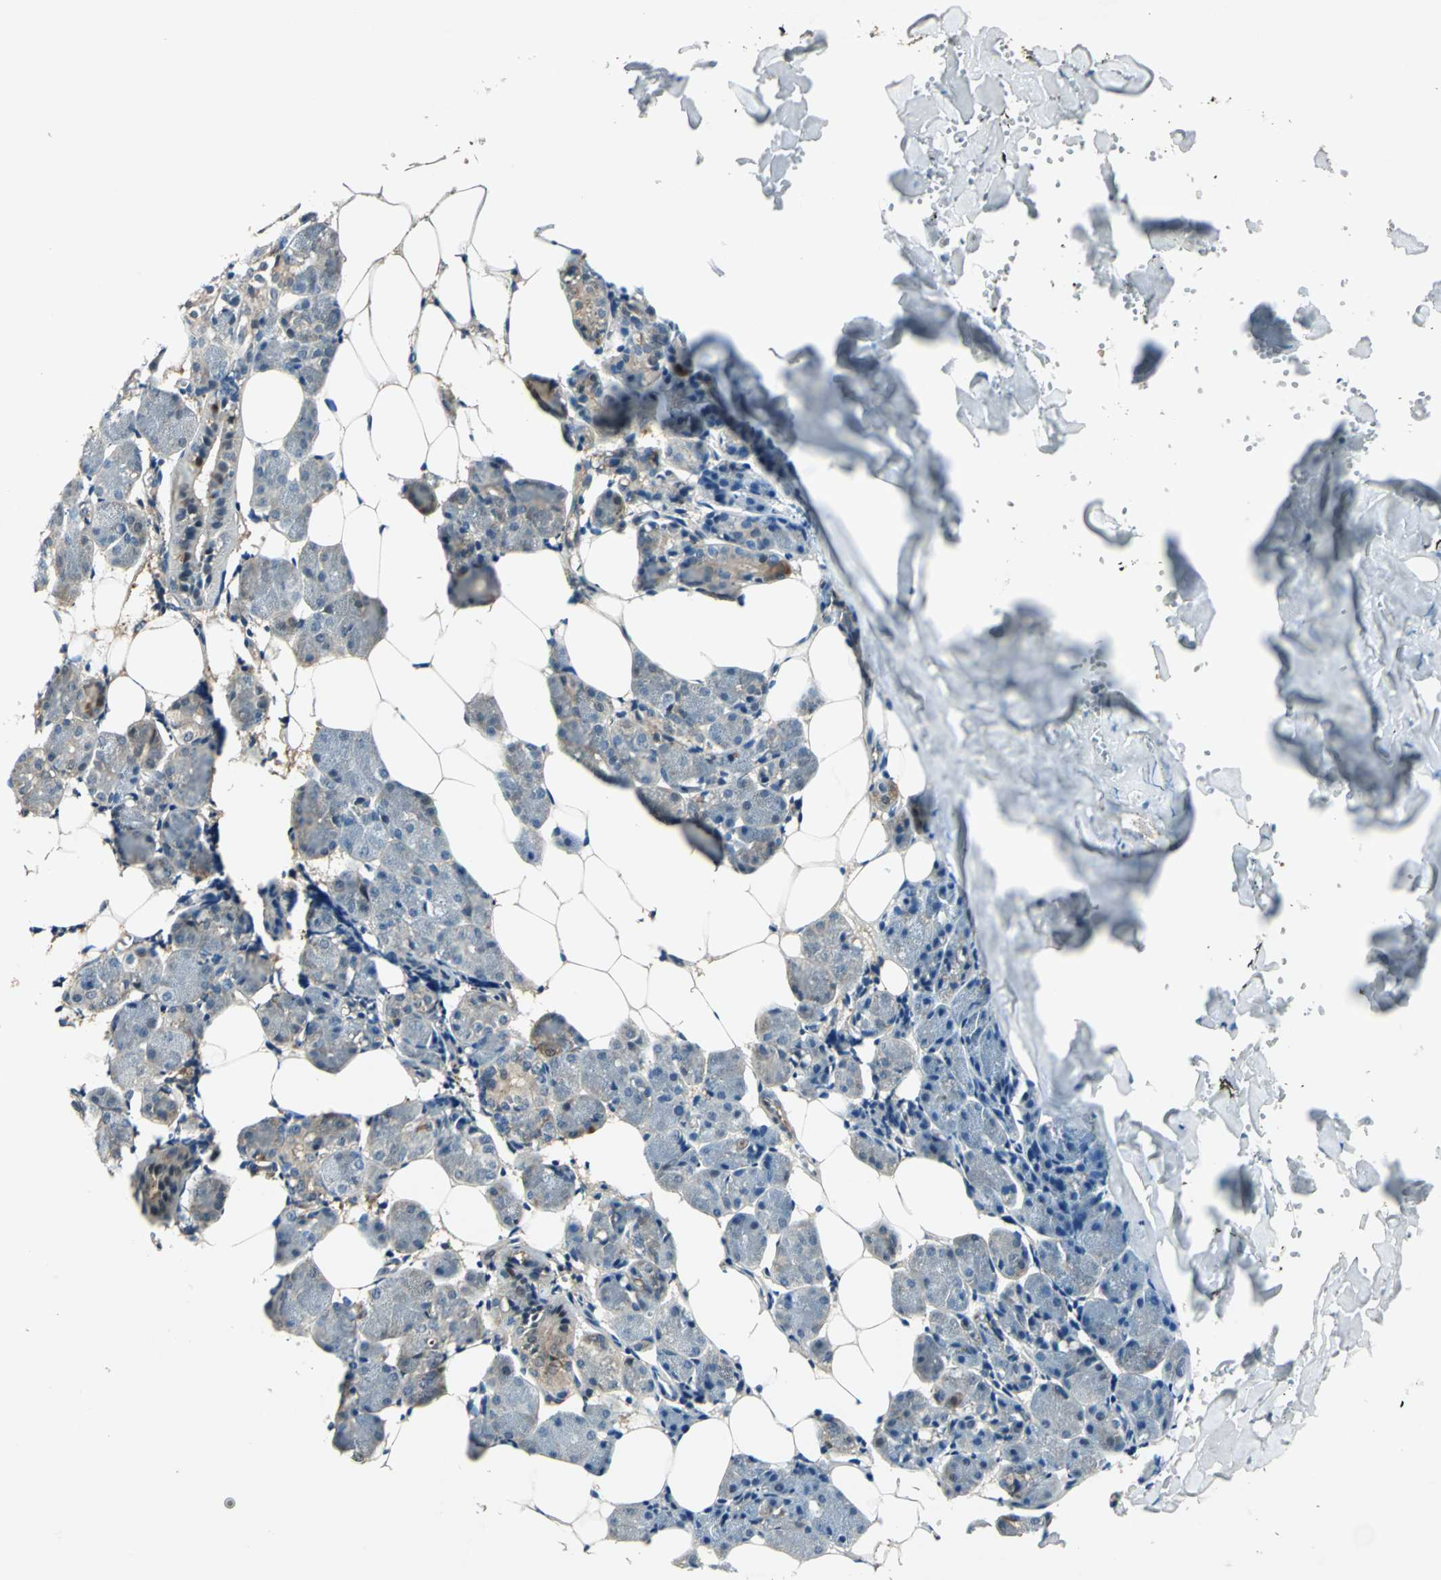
{"staining": {"intensity": "weak", "quantity": "25%-75%", "location": "cytoplasmic/membranous"}, "tissue": "salivary gland", "cell_type": "Glandular cells", "image_type": "normal", "snomed": [{"axis": "morphology", "description": "Normal tissue, NOS"}, {"axis": "morphology", "description": "Adenoma, NOS"}, {"axis": "topography", "description": "Salivary gland"}], "caption": "IHC micrograph of unremarkable salivary gland: human salivary gland stained using immunohistochemistry displays low levels of weak protein expression localized specifically in the cytoplasmic/membranous of glandular cells, appearing as a cytoplasmic/membranous brown color.", "gene": "RRM2B", "patient": {"sex": "female", "age": 32}}